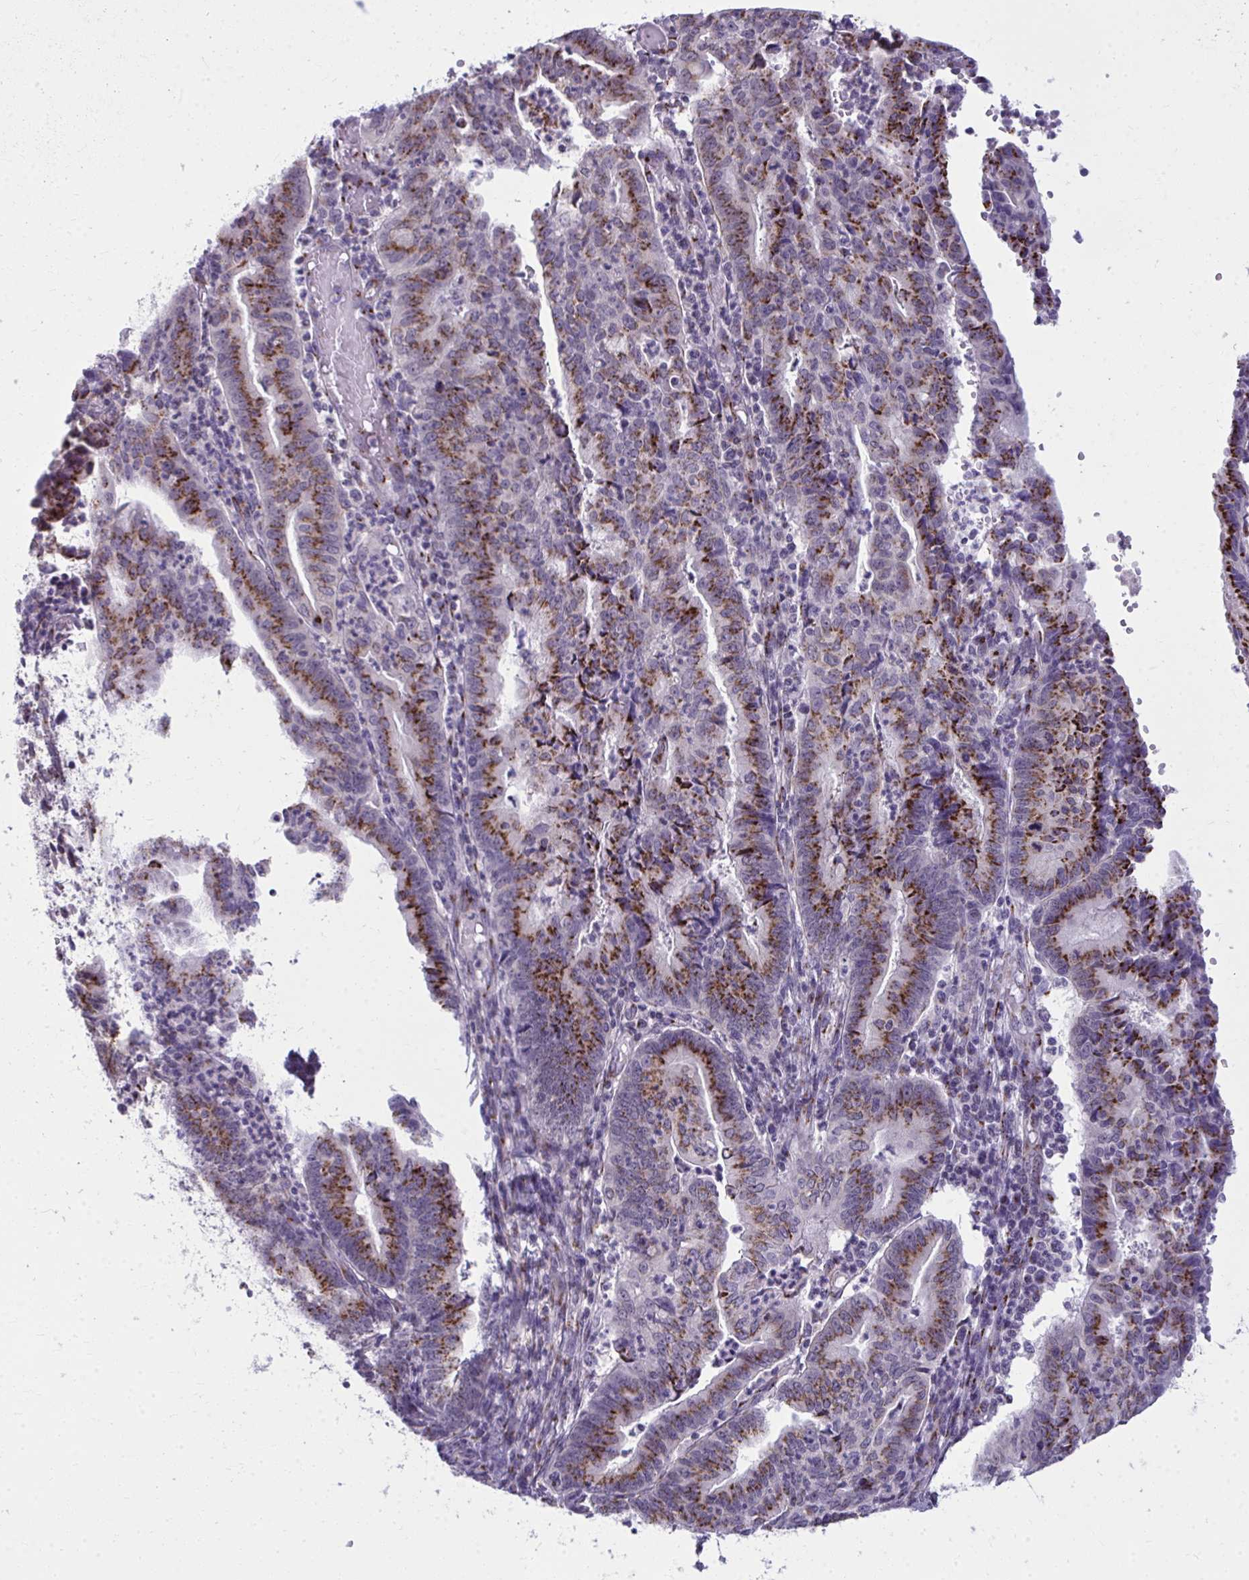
{"staining": {"intensity": "moderate", "quantity": ">75%", "location": "cytoplasmic/membranous"}, "tissue": "endometrial cancer", "cell_type": "Tumor cells", "image_type": "cancer", "snomed": [{"axis": "morphology", "description": "Adenocarcinoma, NOS"}, {"axis": "topography", "description": "Endometrium"}], "caption": "There is medium levels of moderate cytoplasmic/membranous expression in tumor cells of endometrial cancer, as demonstrated by immunohistochemical staining (brown color).", "gene": "DTX4", "patient": {"sex": "female", "age": 60}}